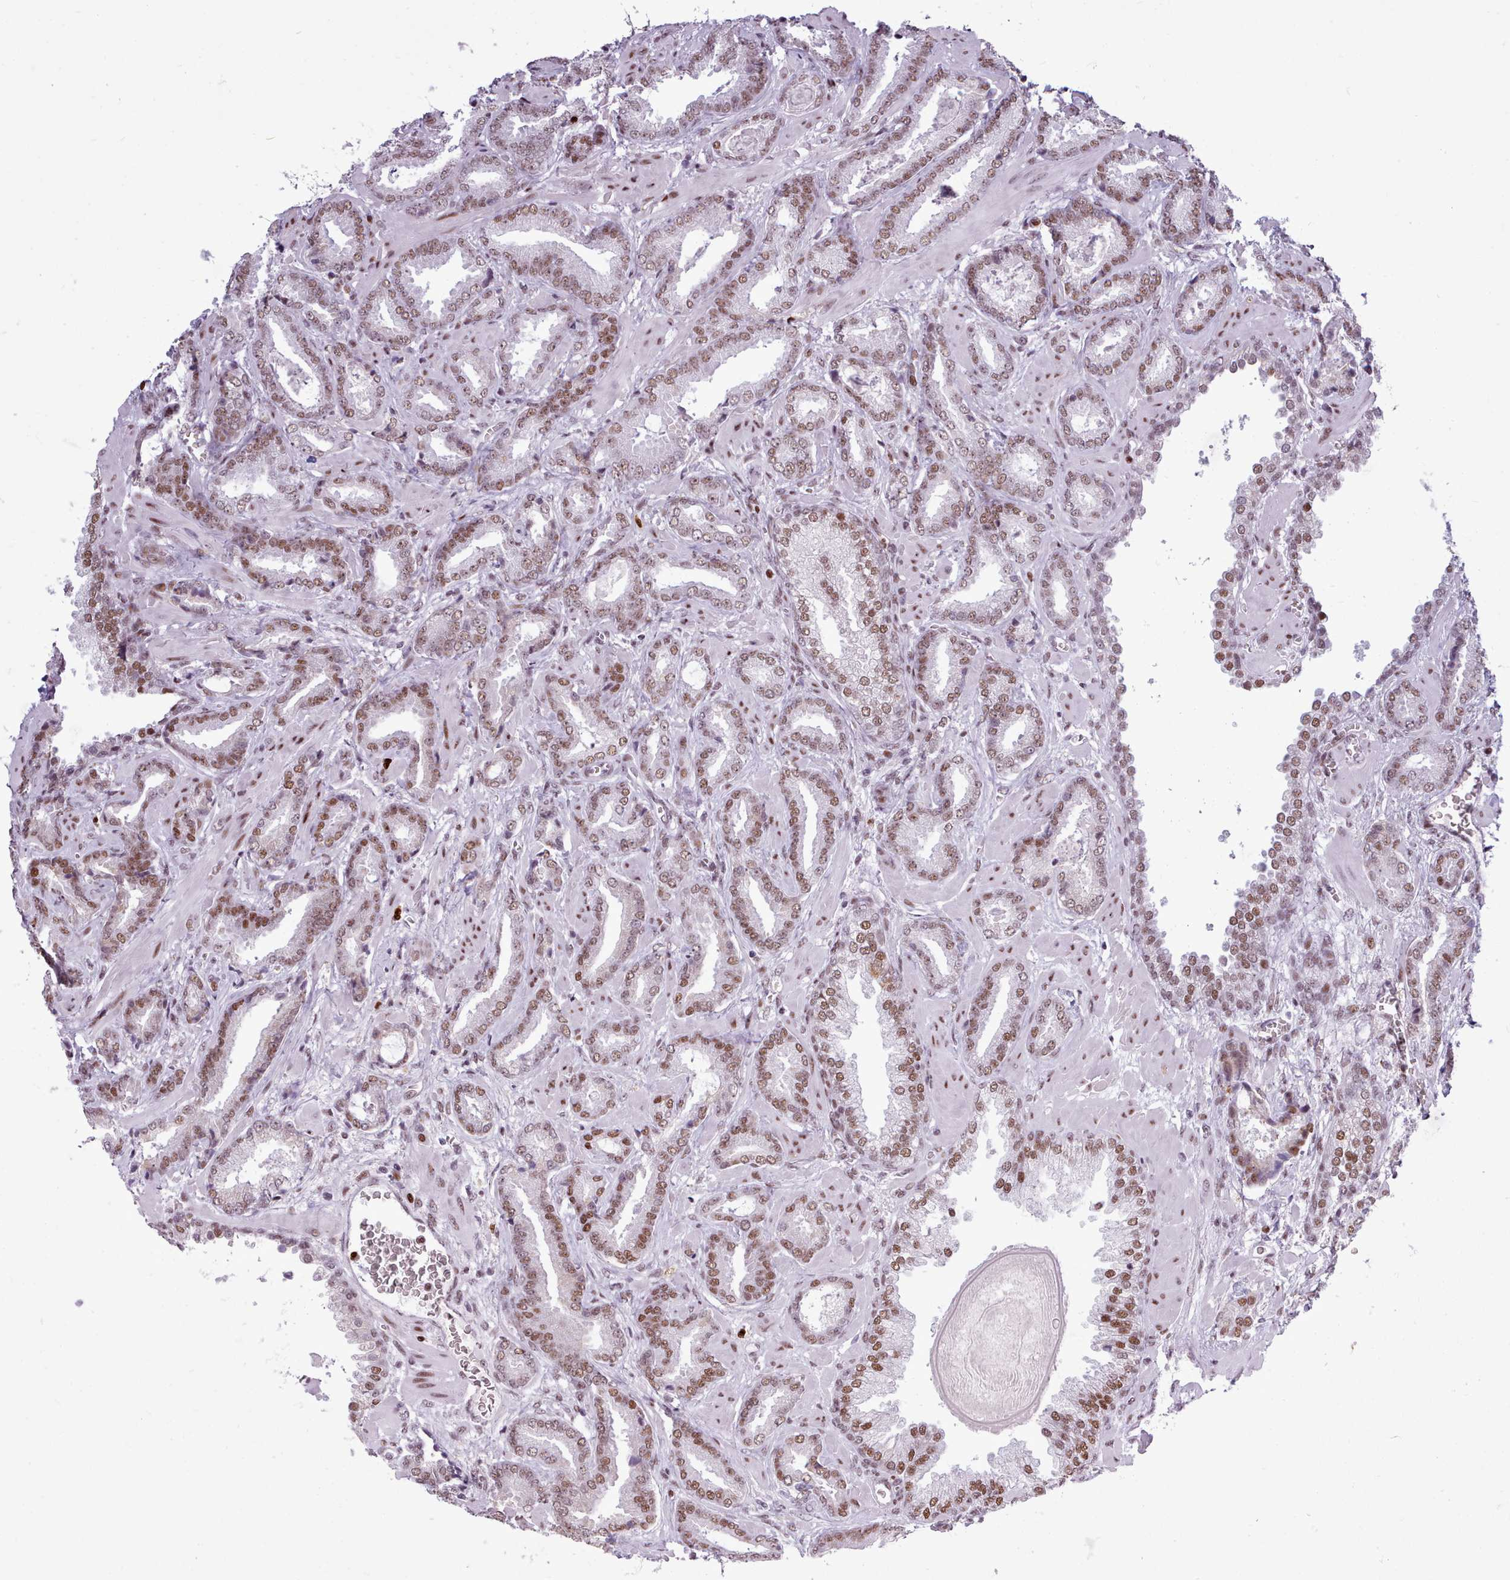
{"staining": {"intensity": "moderate", "quantity": ">75%", "location": "nuclear"}, "tissue": "prostate cancer", "cell_type": "Tumor cells", "image_type": "cancer", "snomed": [{"axis": "morphology", "description": "Adenocarcinoma, Low grade"}, {"axis": "topography", "description": "Prostate"}], "caption": "Human prostate adenocarcinoma (low-grade) stained for a protein (brown) reveals moderate nuclear positive staining in about >75% of tumor cells.", "gene": "SRSF4", "patient": {"sex": "male", "age": 62}}